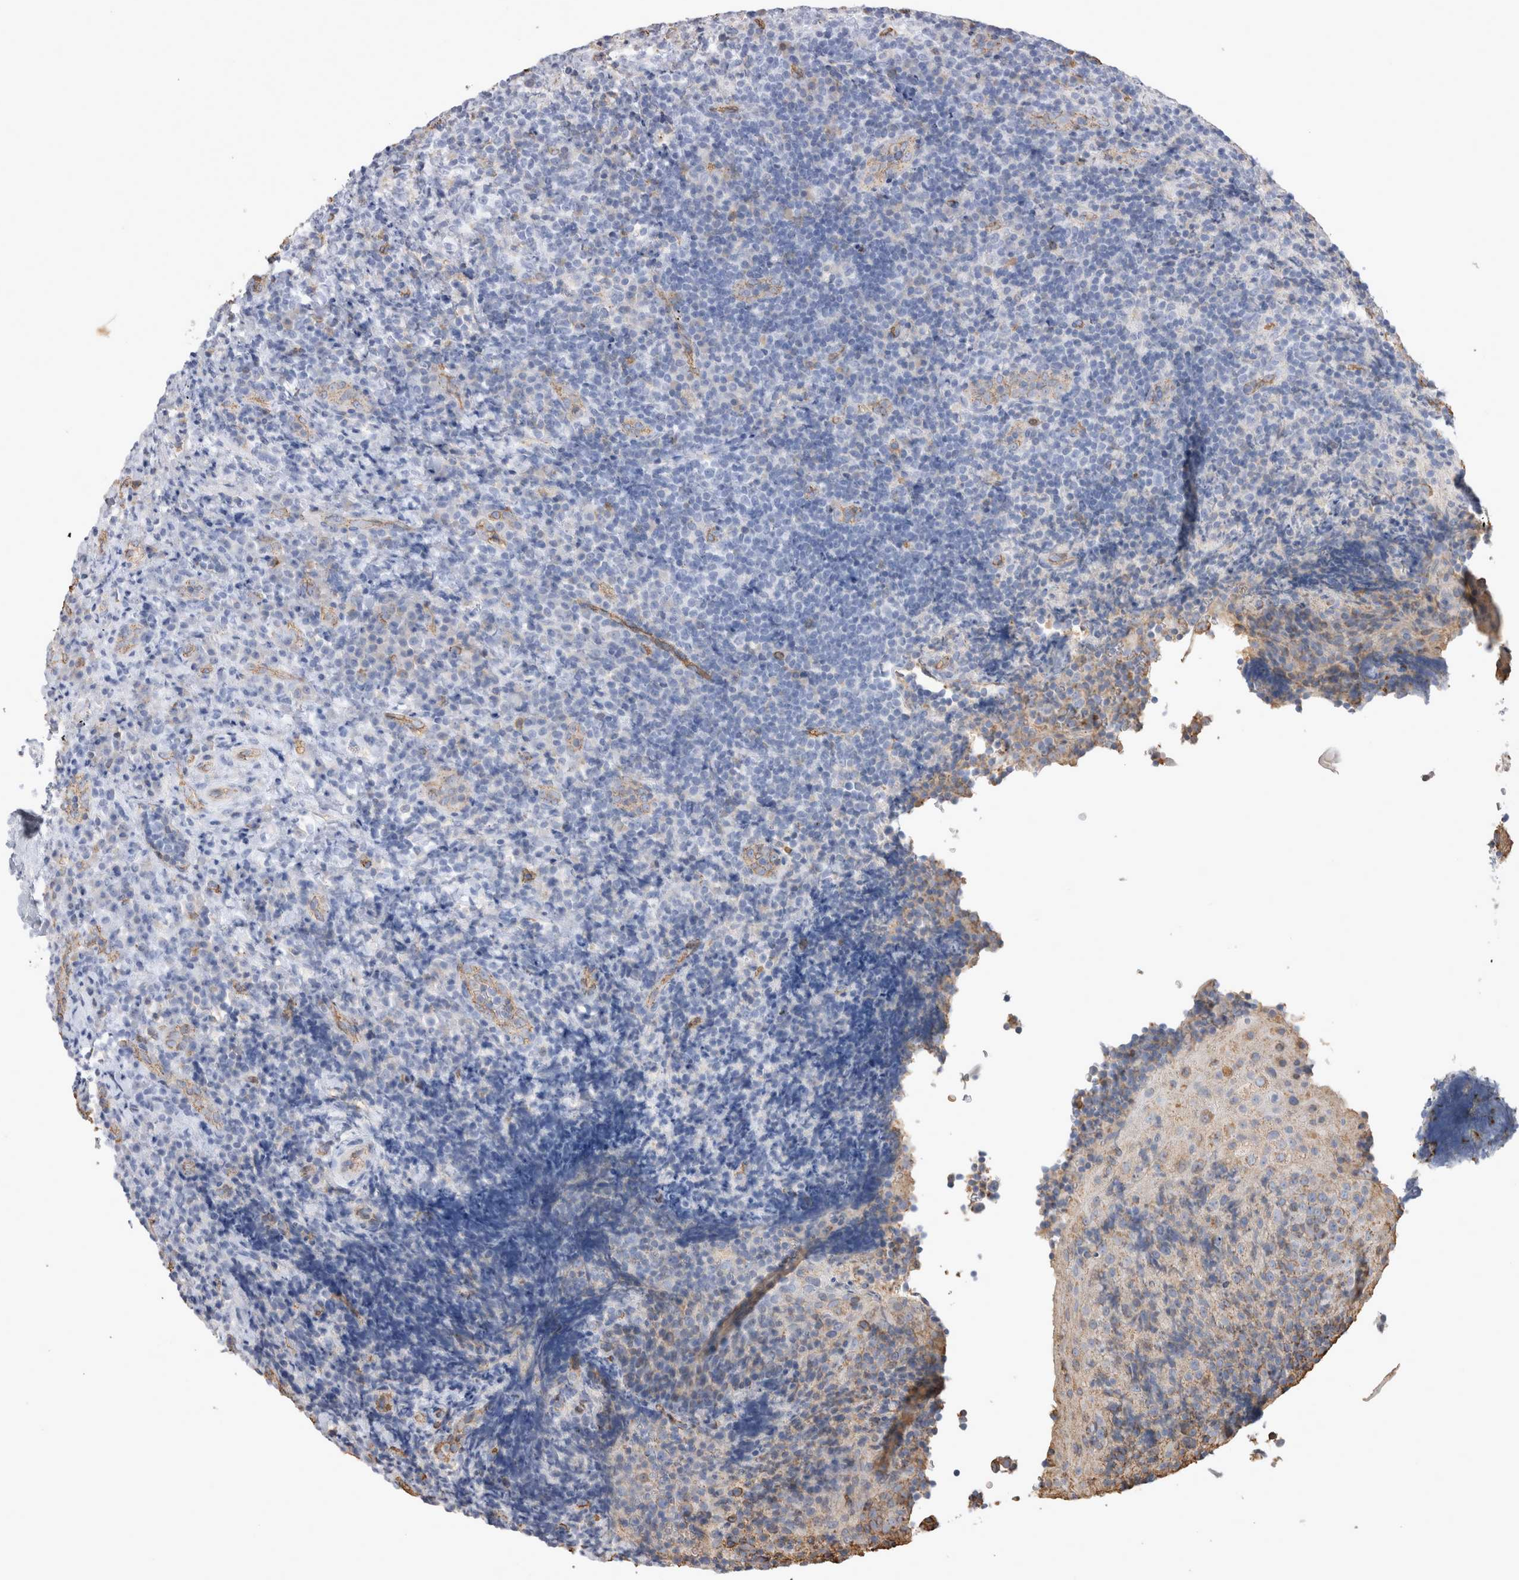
{"staining": {"intensity": "negative", "quantity": "none", "location": "none"}, "tissue": "lymphoma", "cell_type": "Tumor cells", "image_type": "cancer", "snomed": [{"axis": "morphology", "description": "Malignant lymphoma, non-Hodgkin's type, High grade"}, {"axis": "topography", "description": "Tonsil"}], "caption": "Malignant lymphoma, non-Hodgkin's type (high-grade) was stained to show a protein in brown. There is no significant positivity in tumor cells. (Brightfield microscopy of DAB (3,3'-diaminobenzidine) immunohistochemistry (IHC) at high magnification).", "gene": "IL17RC", "patient": {"sex": "female", "age": 36}}